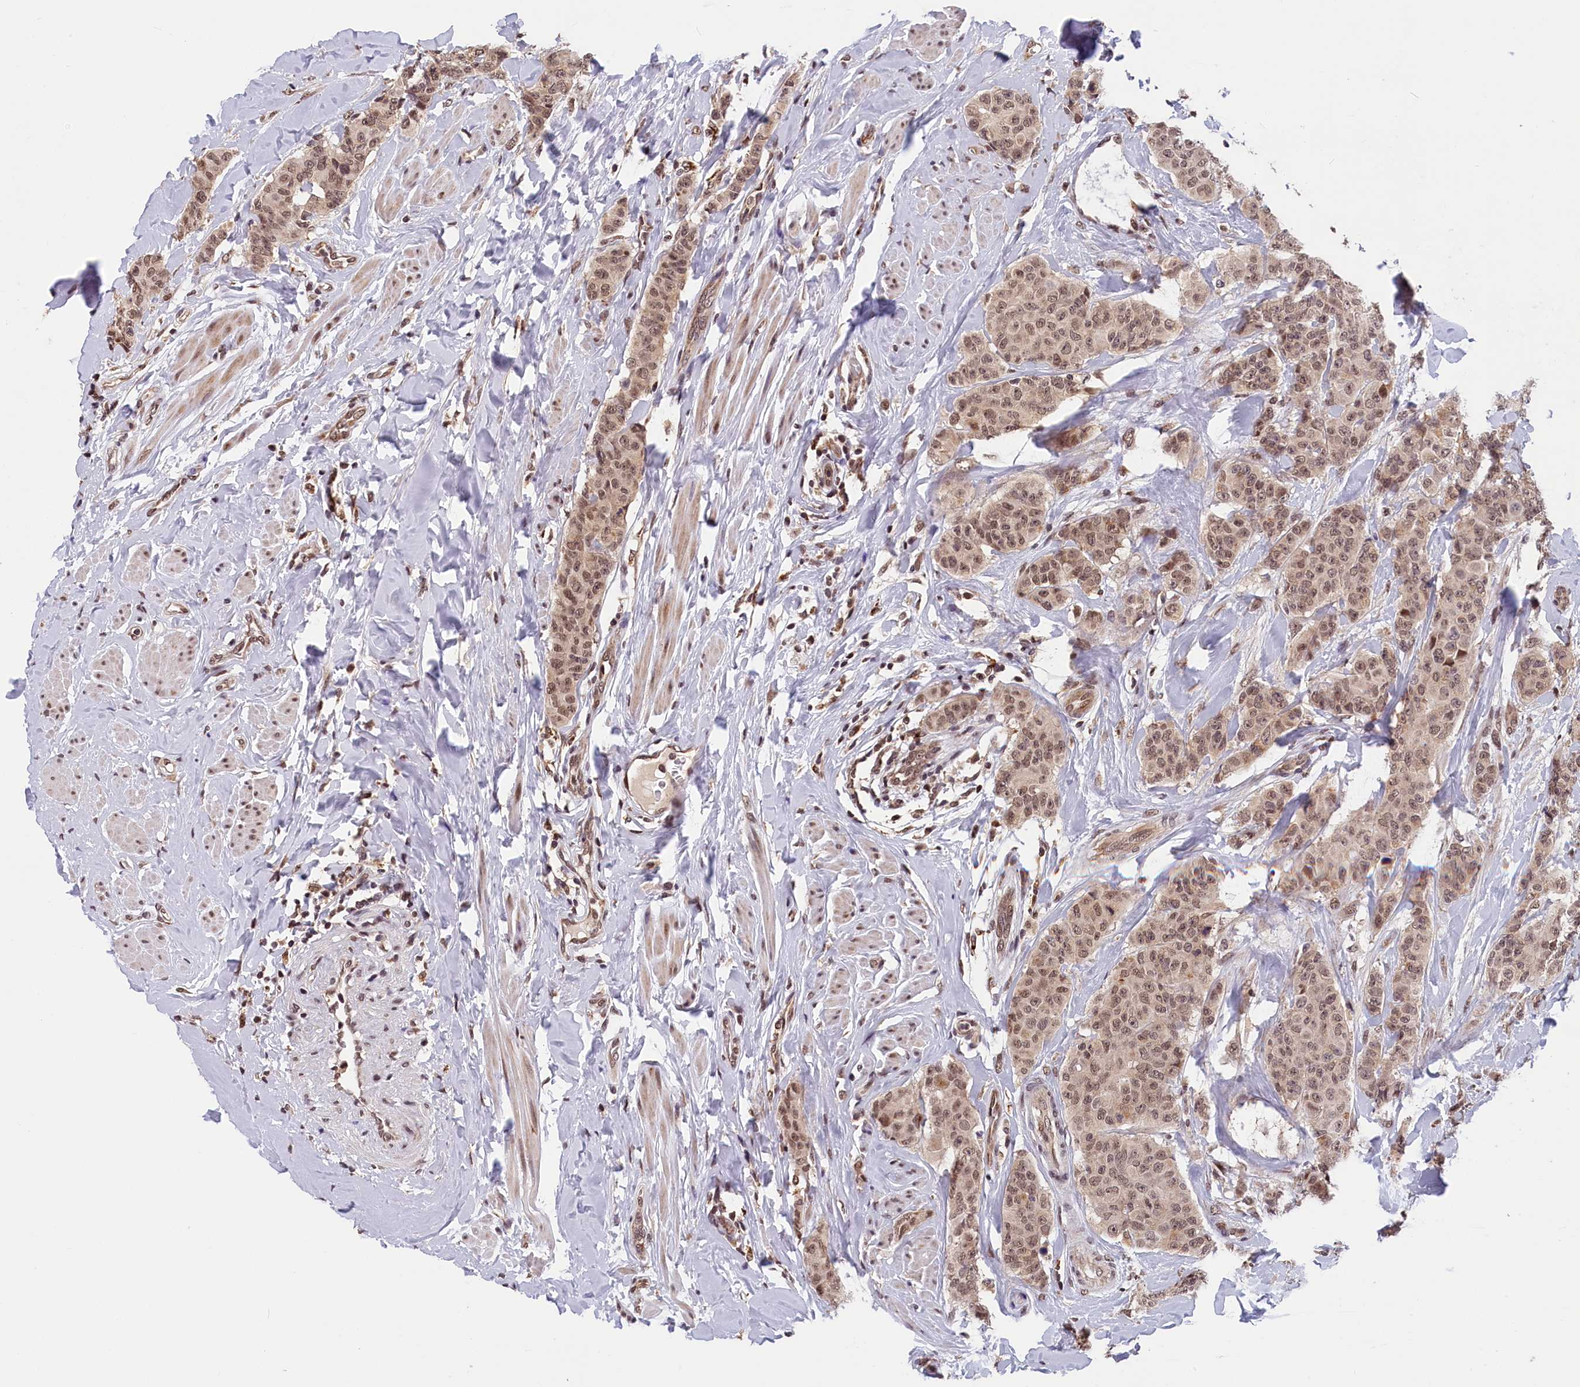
{"staining": {"intensity": "moderate", "quantity": ">75%", "location": "nuclear"}, "tissue": "breast cancer", "cell_type": "Tumor cells", "image_type": "cancer", "snomed": [{"axis": "morphology", "description": "Duct carcinoma"}, {"axis": "topography", "description": "Breast"}], "caption": "Human breast cancer stained with a protein marker shows moderate staining in tumor cells.", "gene": "KCNK6", "patient": {"sex": "female", "age": 40}}